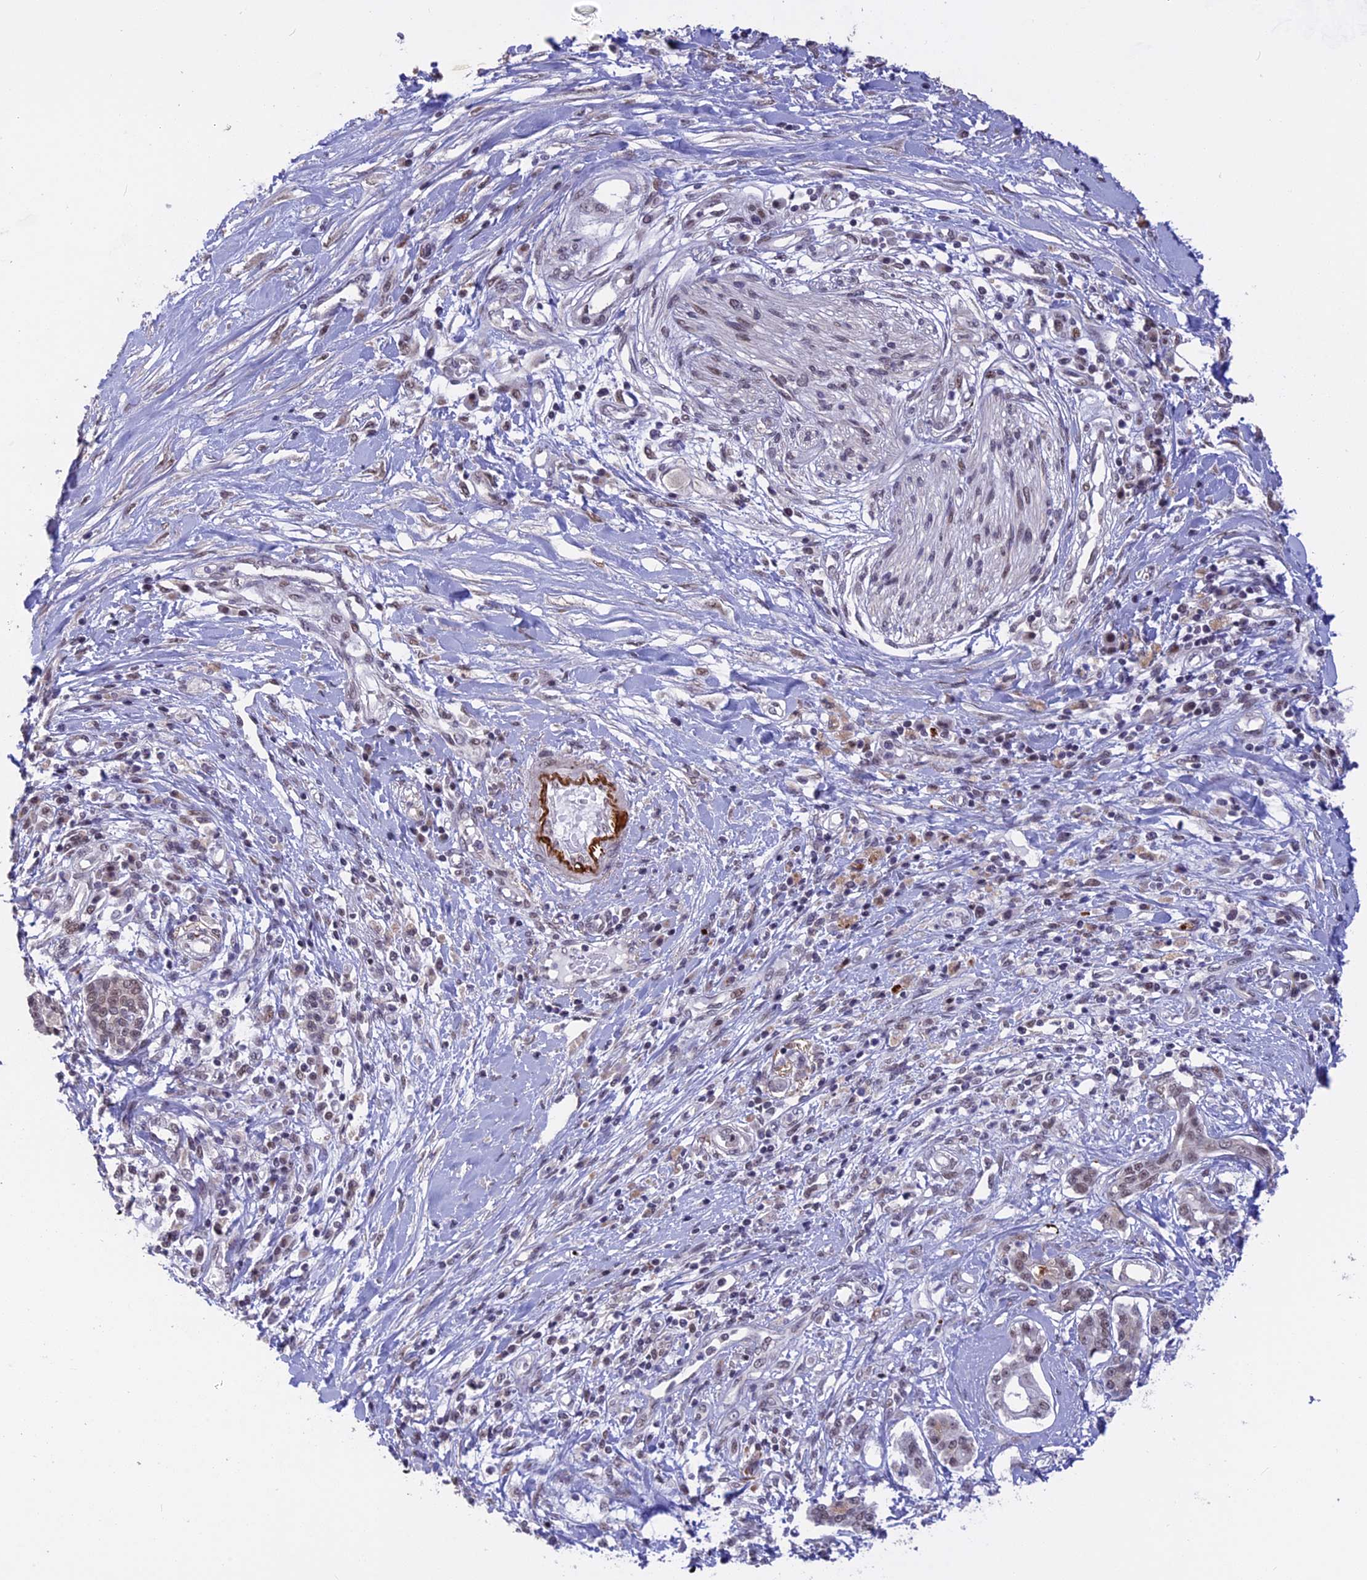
{"staining": {"intensity": "negative", "quantity": "none", "location": "none"}, "tissue": "pancreatic cancer", "cell_type": "Tumor cells", "image_type": "cancer", "snomed": [{"axis": "morphology", "description": "Adenocarcinoma, NOS"}, {"axis": "topography", "description": "Pancreas"}], "caption": "DAB immunohistochemical staining of pancreatic cancer (adenocarcinoma) displays no significant positivity in tumor cells.", "gene": "POLR2C", "patient": {"sex": "female", "age": 56}}